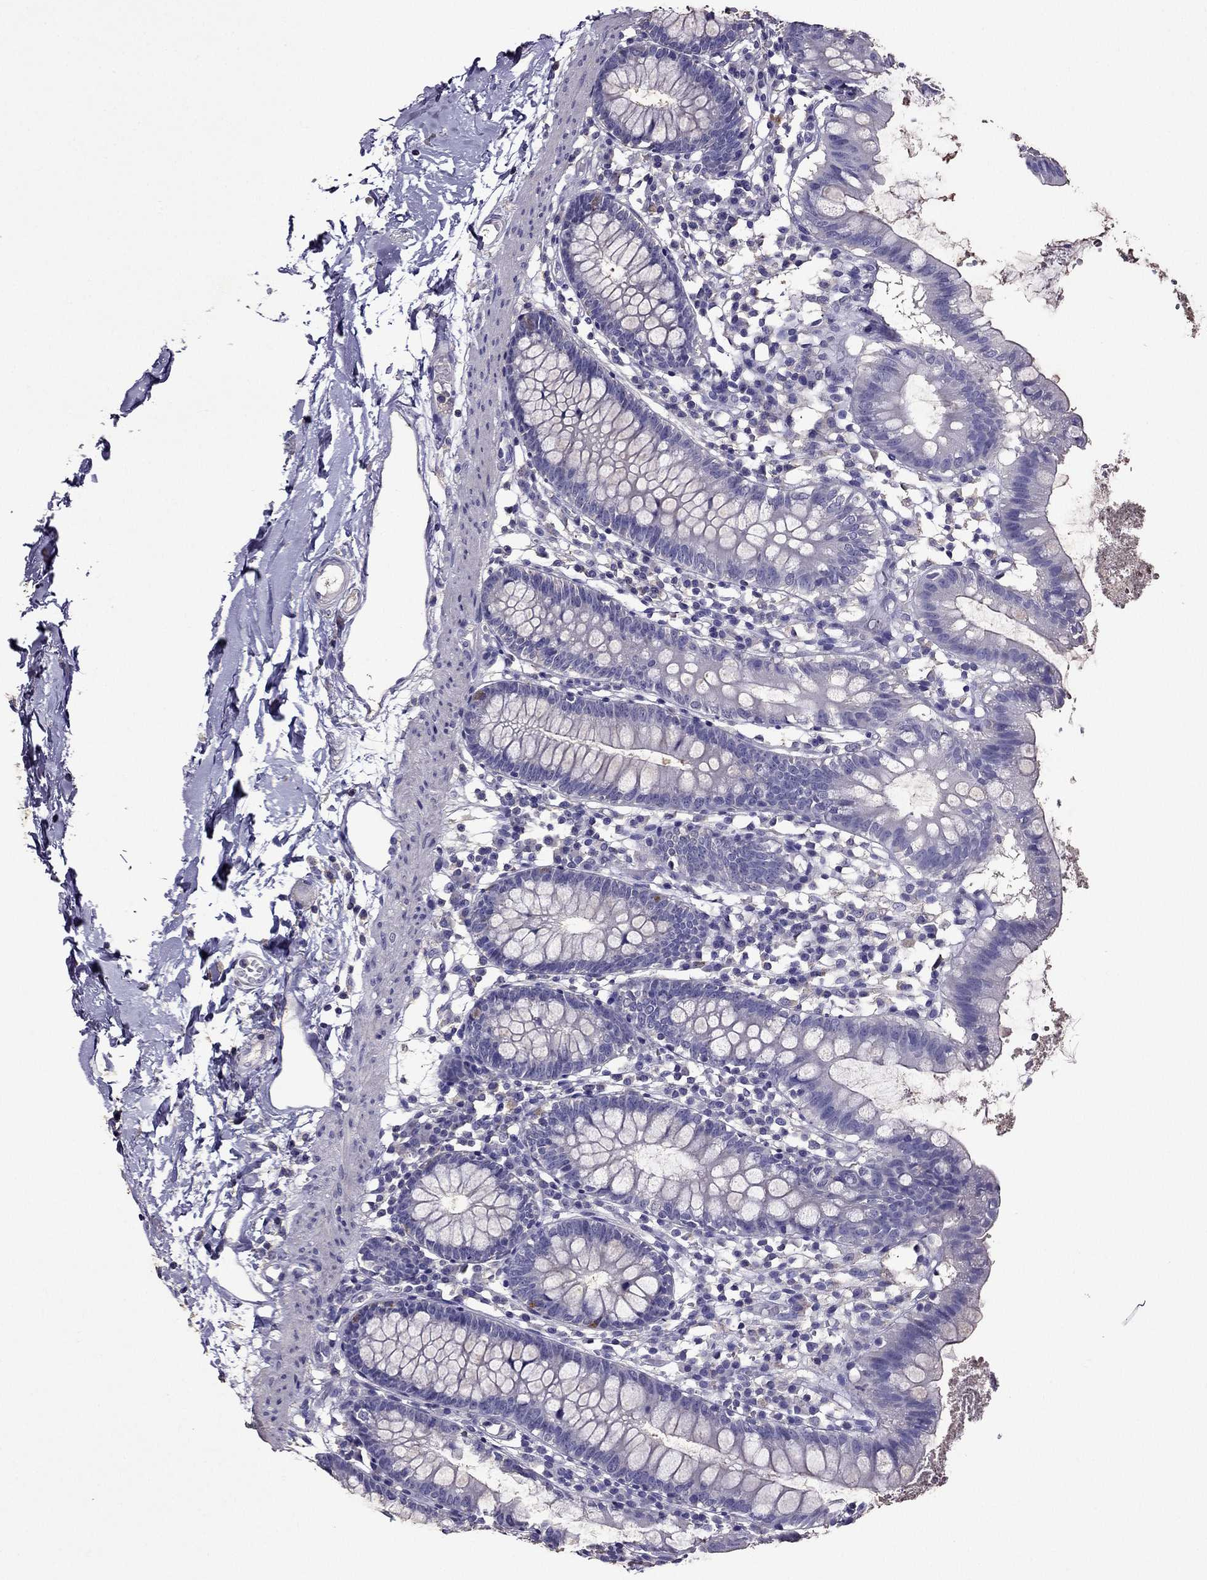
{"staining": {"intensity": "negative", "quantity": "none", "location": "none"}, "tissue": "small intestine", "cell_type": "Glandular cells", "image_type": "normal", "snomed": [{"axis": "morphology", "description": "Normal tissue, NOS"}, {"axis": "topography", "description": "Small intestine"}], "caption": "DAB immunohistochemical staining of normal human small intestine shows no significant positivity in glandular cells.", "gene": "NKX3", "patient": {"sex": "female", "age": 90}}